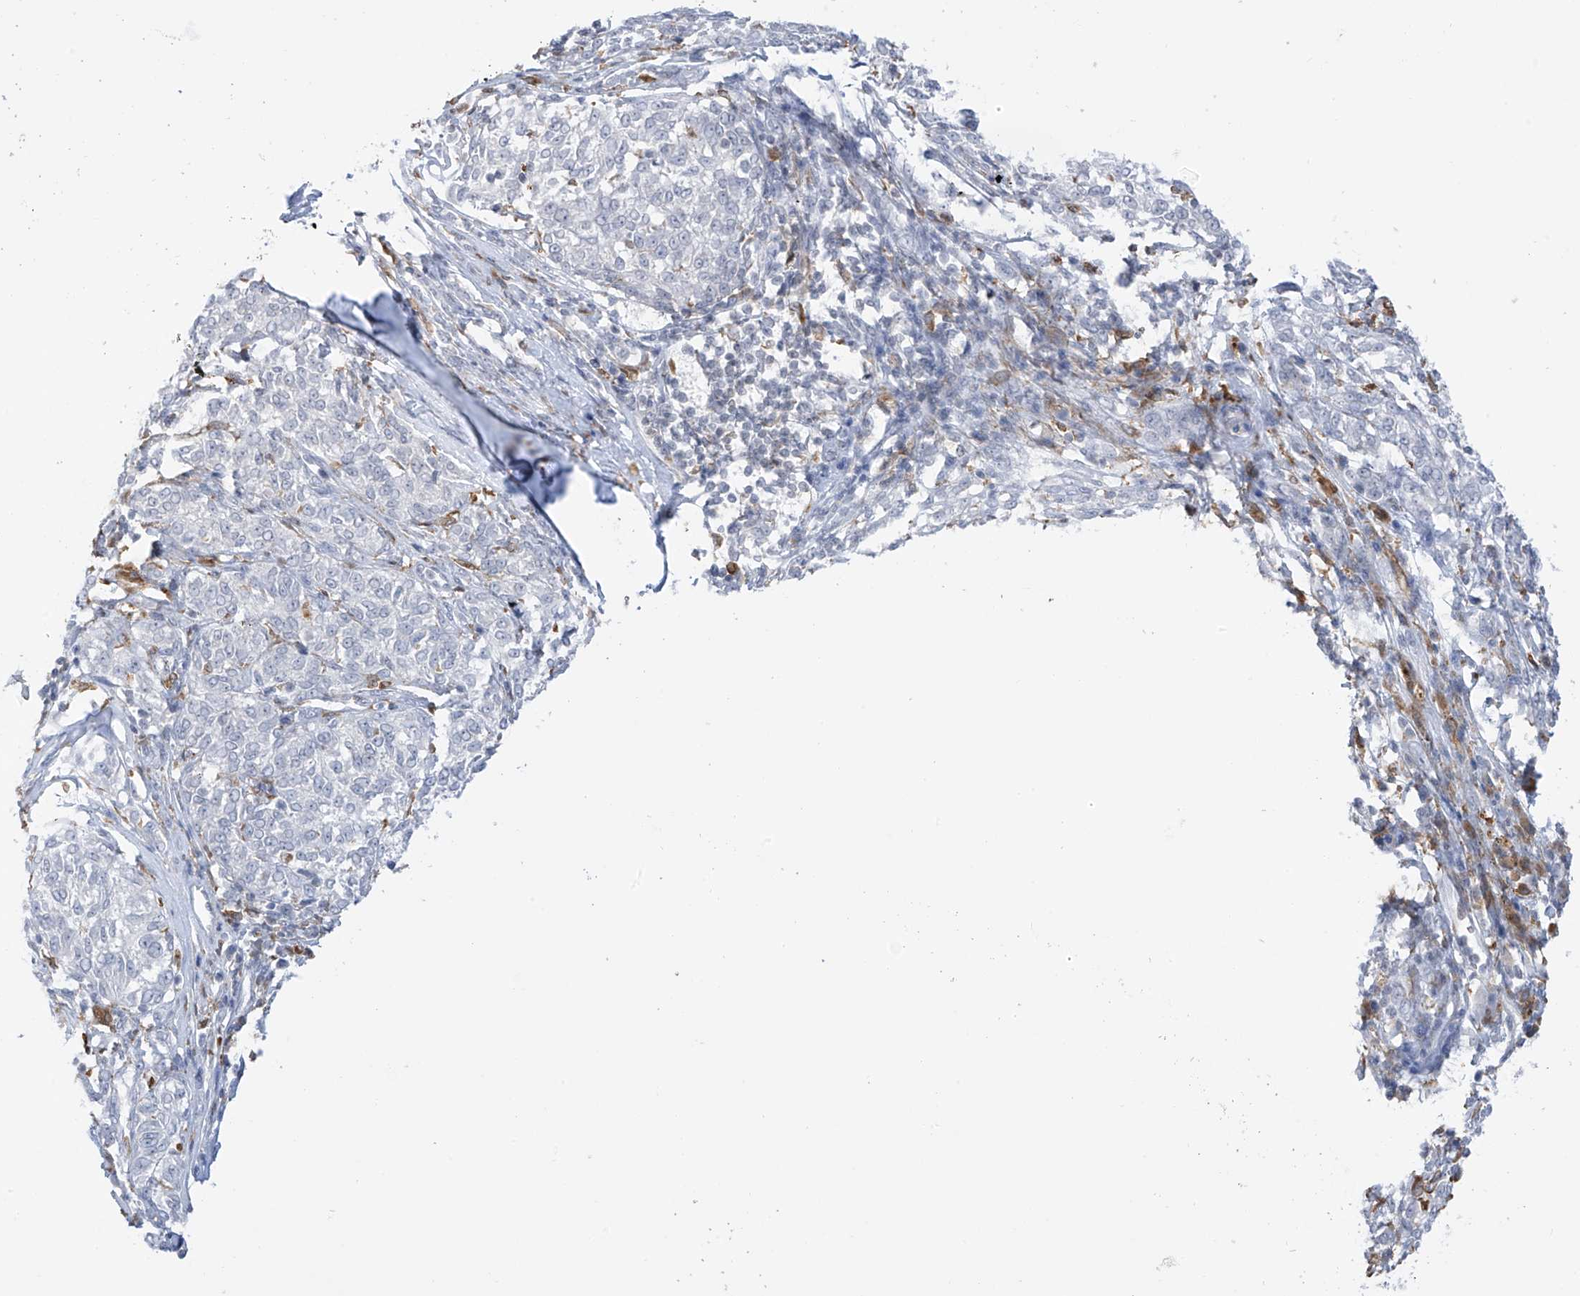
{"staining": {"intensity": "negative", "quantity": "none", "location": "none"}, "tissue": "melanoma", "cell_type": "Tumor cells", "image_type": "cancer", "snomed": [{"axis": "morphology", "description": "Malignant melanoma, NOS"}, {"axis": "topography", "description": "Skin"}], "caption": "An immunohistochemistry histopathology image of melanoma is shown. There is no staining in tumor cells of melanoma.", "gene": "TBXAS1", "patient": {"sex": "female", "age": 72}}